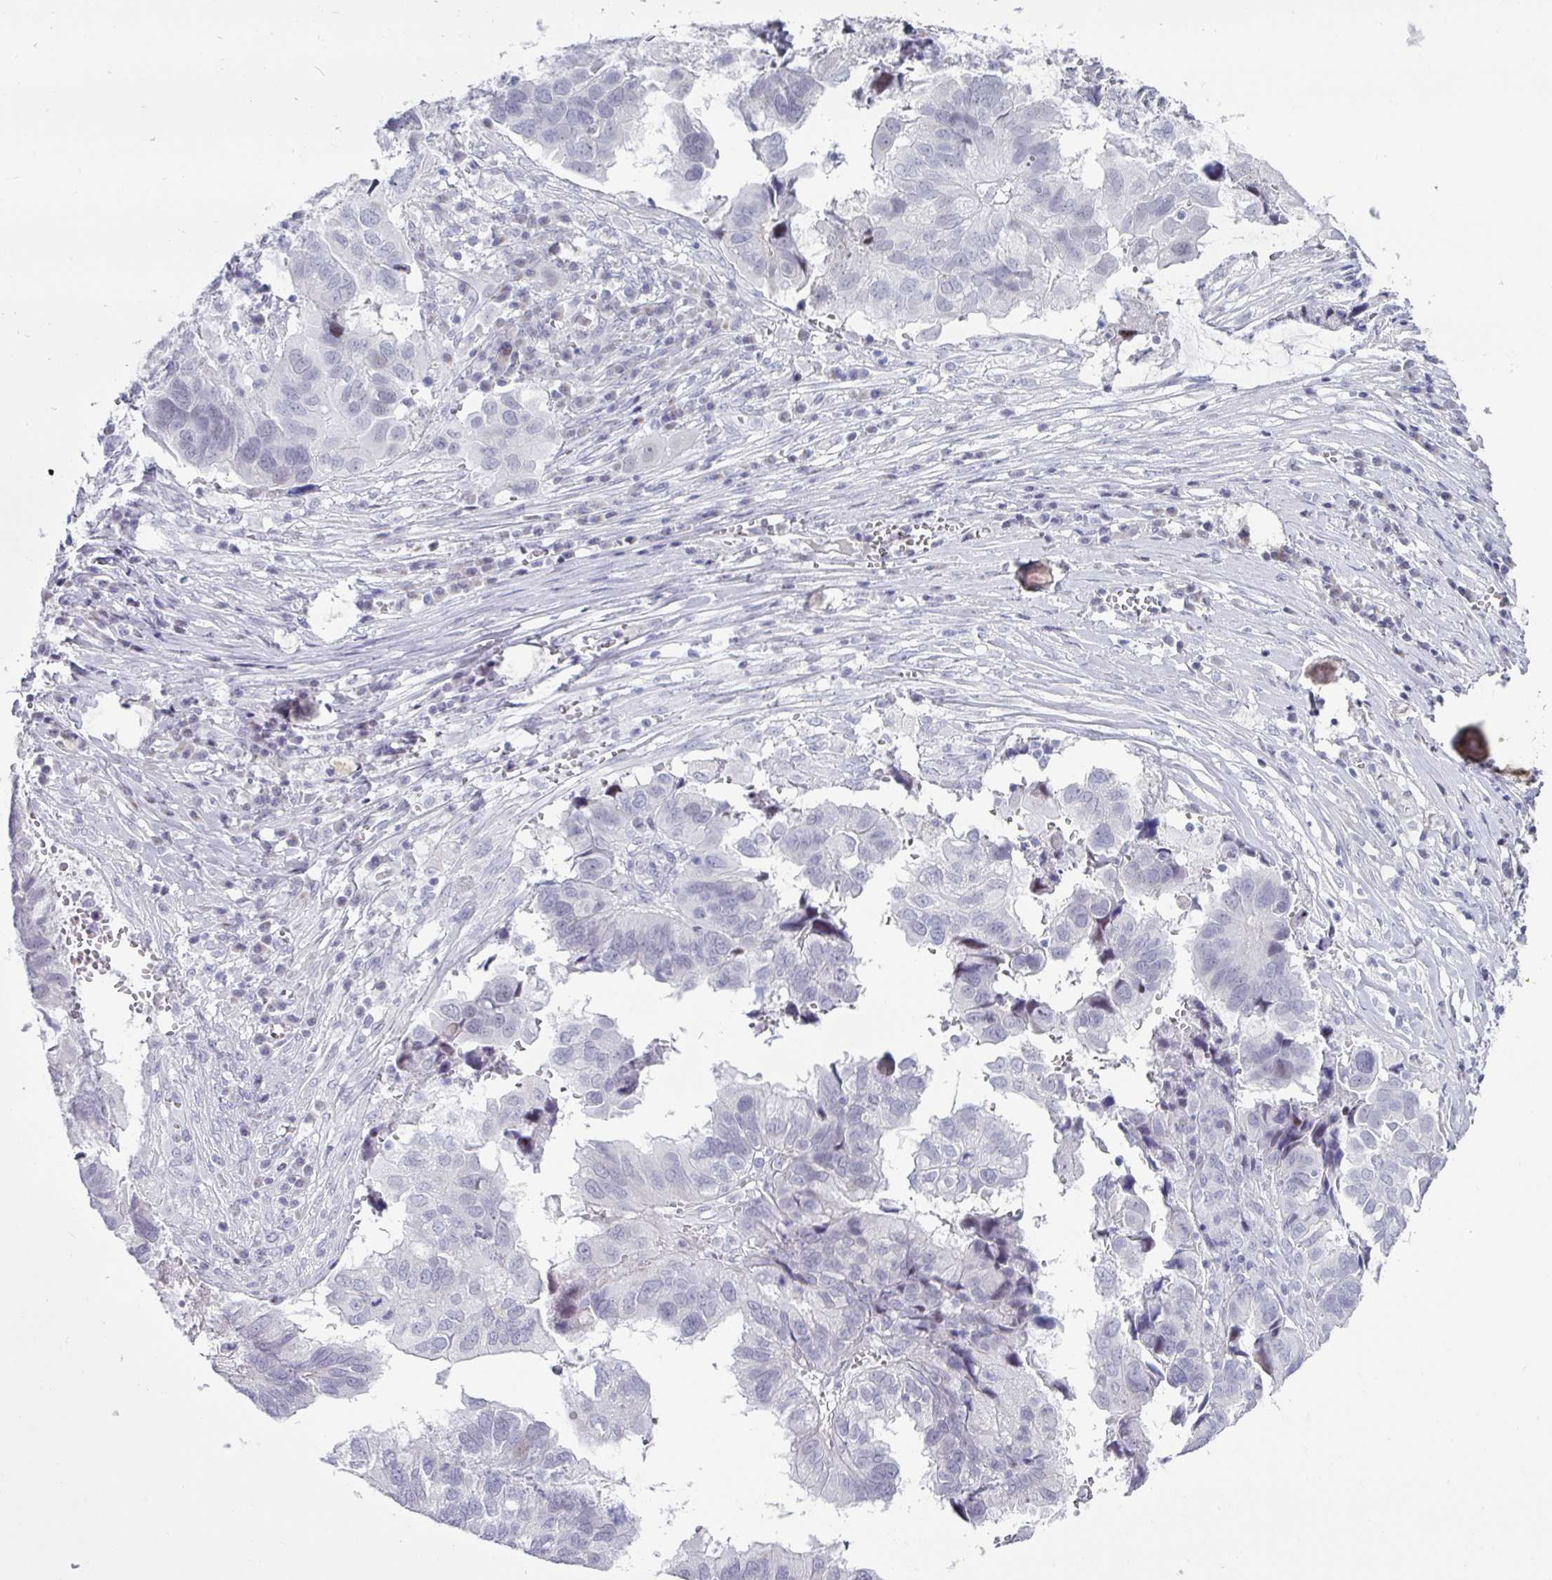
{"staining": {"intensity": "negative", "quantity": "none", "location": "none"}, "tissue": "ovarian cancer", "cell_type": "Tumor cells", "image_type": "cancer", "snomed": [{"axis": "morphology", "description": "Cystadenocarcinoma, serous, NOS"}, {"axis": "topography", "description": "Ovary"}], "caption": "Tumor cells show no significant protein expression in ovarian cancer (serous cystadenocarcinoma).", "gene": "VSIG10L", "patient": {"sex": "female", "age": 79}}